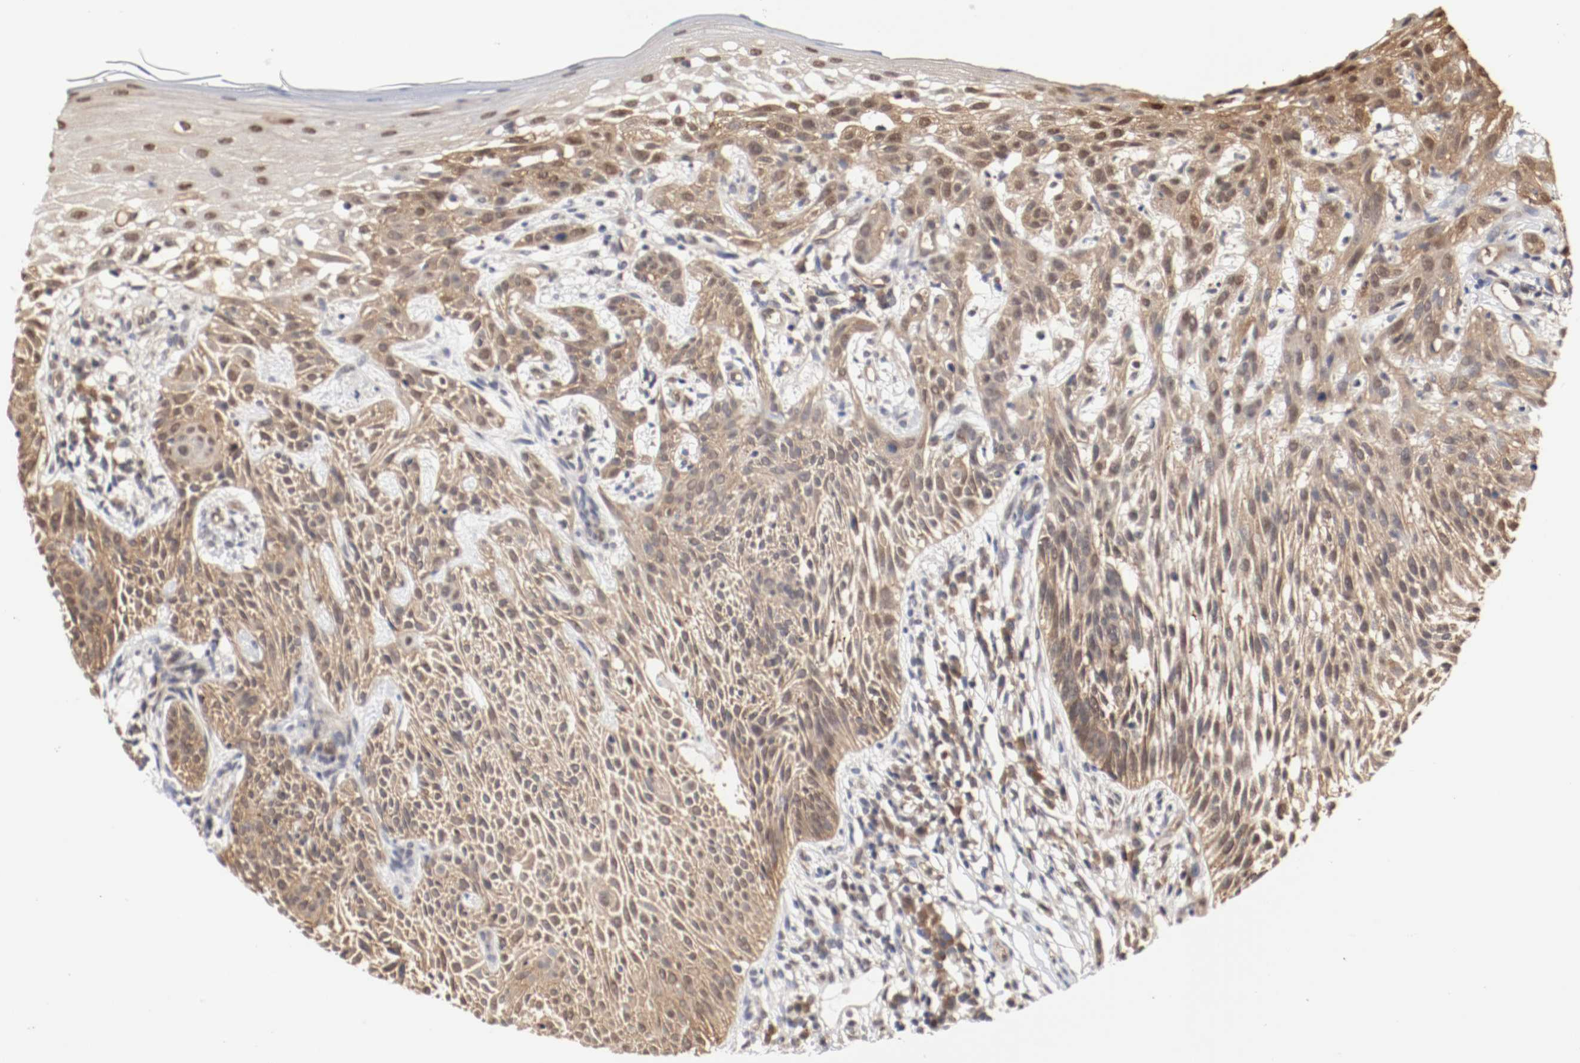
{"staining": {"intensity": "moderate", "quantity": ">75%", "location": "cytoplasmic/membranous,nuclear"}, "tissue": "skin cancer", "cell_type": "Tumor cells", "image_type": "cancer", "snomed": [{"axis": "morphology", "description": "Normal tissue, NOS"}, {"axis": "morphology", "description": "Basal cell carcinoma"}, {"axis": "topography", "description": "Skin"}], "caption": "An immunohistochemistry histopathology image of tumor tissue is shown. Protein staining in brown labels moderate cytoplasmic/membranous and nuclear positivity in skin basal cell carcinoma within tumor cells.", "gene": "AFG3L2", "patient": {"sex": "female", "age": 69}}